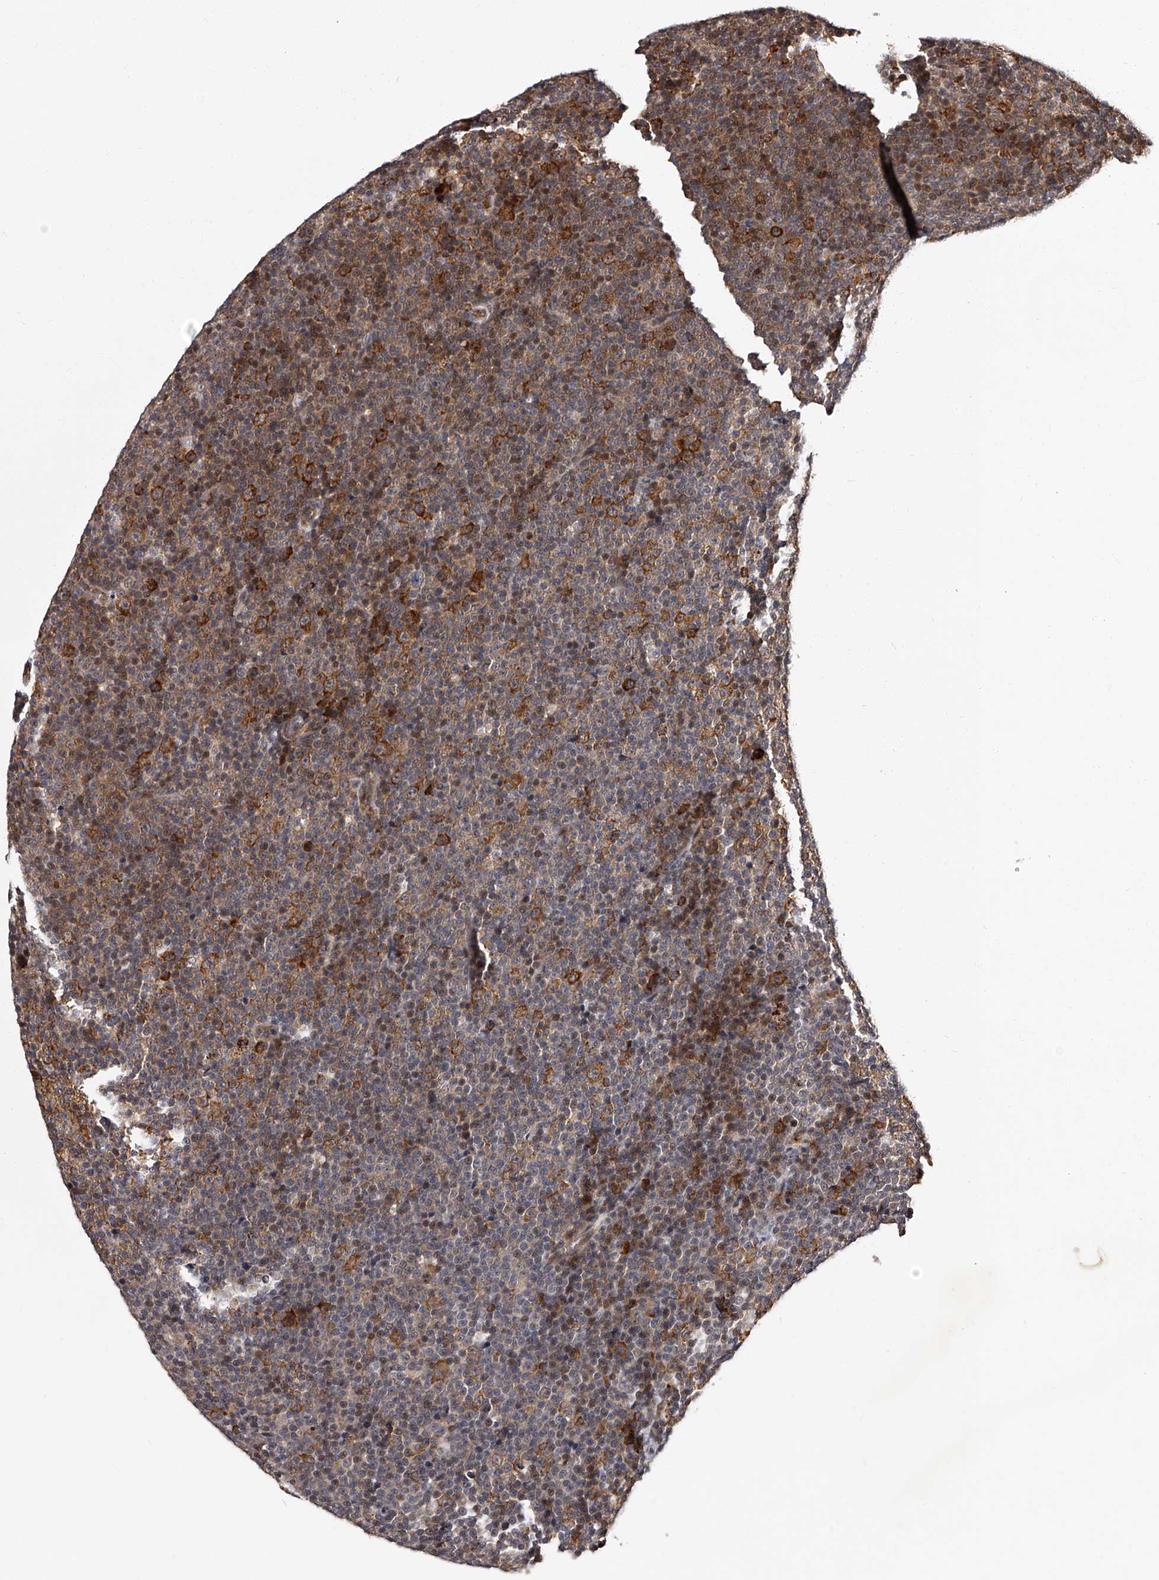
{"staining": {"intensity": "strong", "quantity": "25%-75%", "location": "cytoplasmic/membranous"}, "tissue": "lymphoma", "cell_type": "Tumor cells", "image_type": "cancer", "snomed": [{"axis": "morphology", "description": "Malignant lymphoma, non-Hodgkin's type, Low grade"}, {"axis": "topography", "description": "Lymph node"}], "caption": "Lymphoma tissue reveals strong cytoplasmic/membranous staining in approximately 25%-75% of tumor cells", "gene": "RSC1A1", "patient": {"sex": "female", "age": 67}}